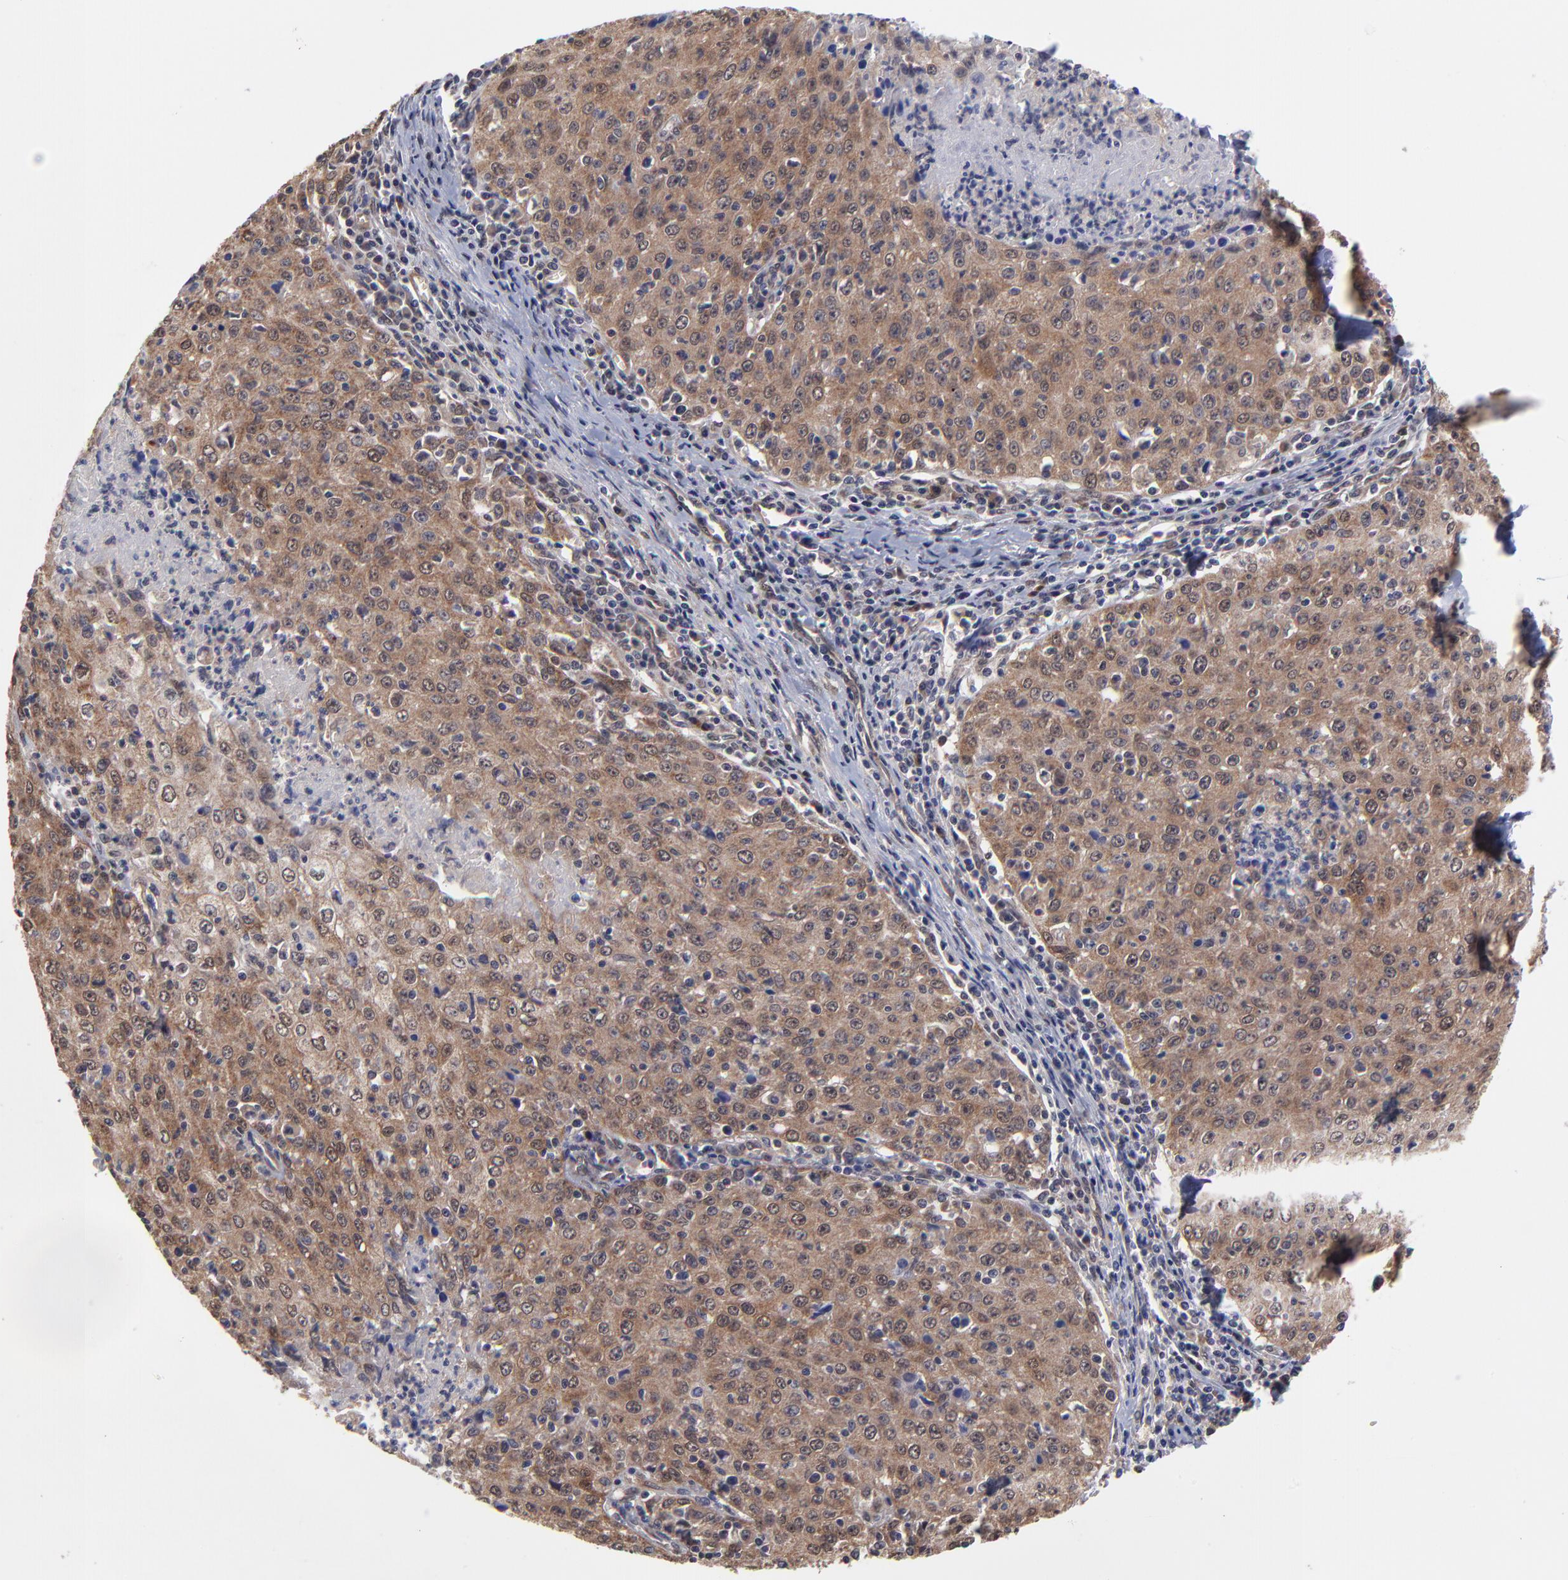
{"staining": {"intensity": "strong", "quantity": ">75%", "location": "cytoplasmic/membranous"}, "tissue": "cervical cancer", "cell_type": "Tumor cells", "image_type": "cancer", "snomed": [{"axis": "morphology", "description": "Squamous cell carcinoma, NOS"}, {"axis": "topography", "description": "Cervix"}], "caption": "Tumor cells reveal strong cytoplasmic/membranous positivity in about >75% of cells in cervical cancer (squamous cell carcinoma). Nuclei are stained in blue.", "gene": "UBE2H", "patient": {"sex": "female", "age": 27}}